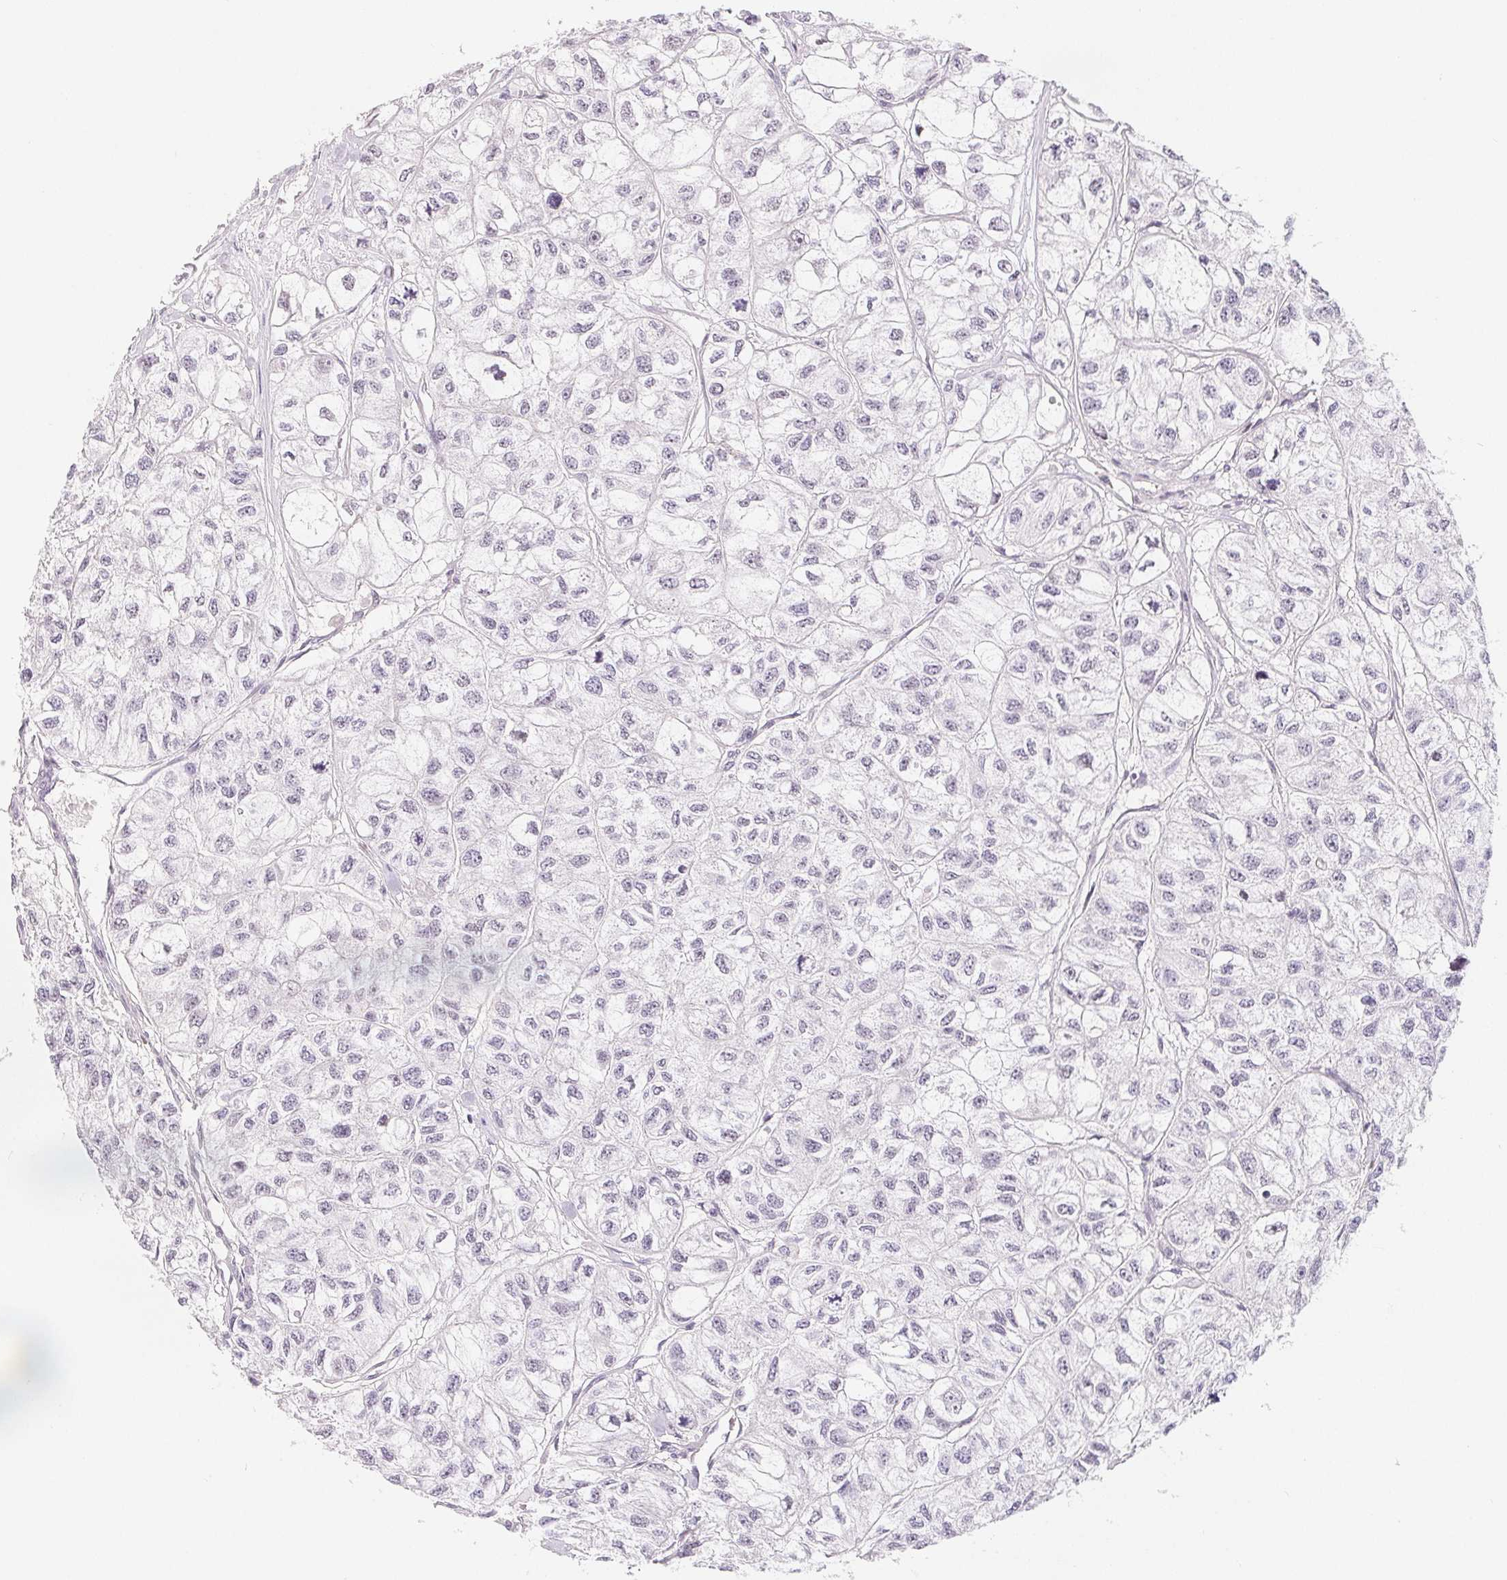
{"staining": {"intensity": "negative", "quantity": "none", "location": "none"}, "tissue": "renal cancer", "cell_type": "Tumor cells", "image_type": "cancer", "snomed": [{"axis": "morphology", "description": "Adenocarcinoma, NOS"}, {"axis": "topography", "description": "Kidney"}], "caption": "Immunohistochemical staining of adenocarcinoma (renal) demonstrates no significant staining in tumor cells. (DAB (3,3'-diaminobenzidine) immunohistochemistry visualized using brightfield microscopy, high magnification).", "gene": "LCA5L", "patient": {"sex": "male", "age": 56}}